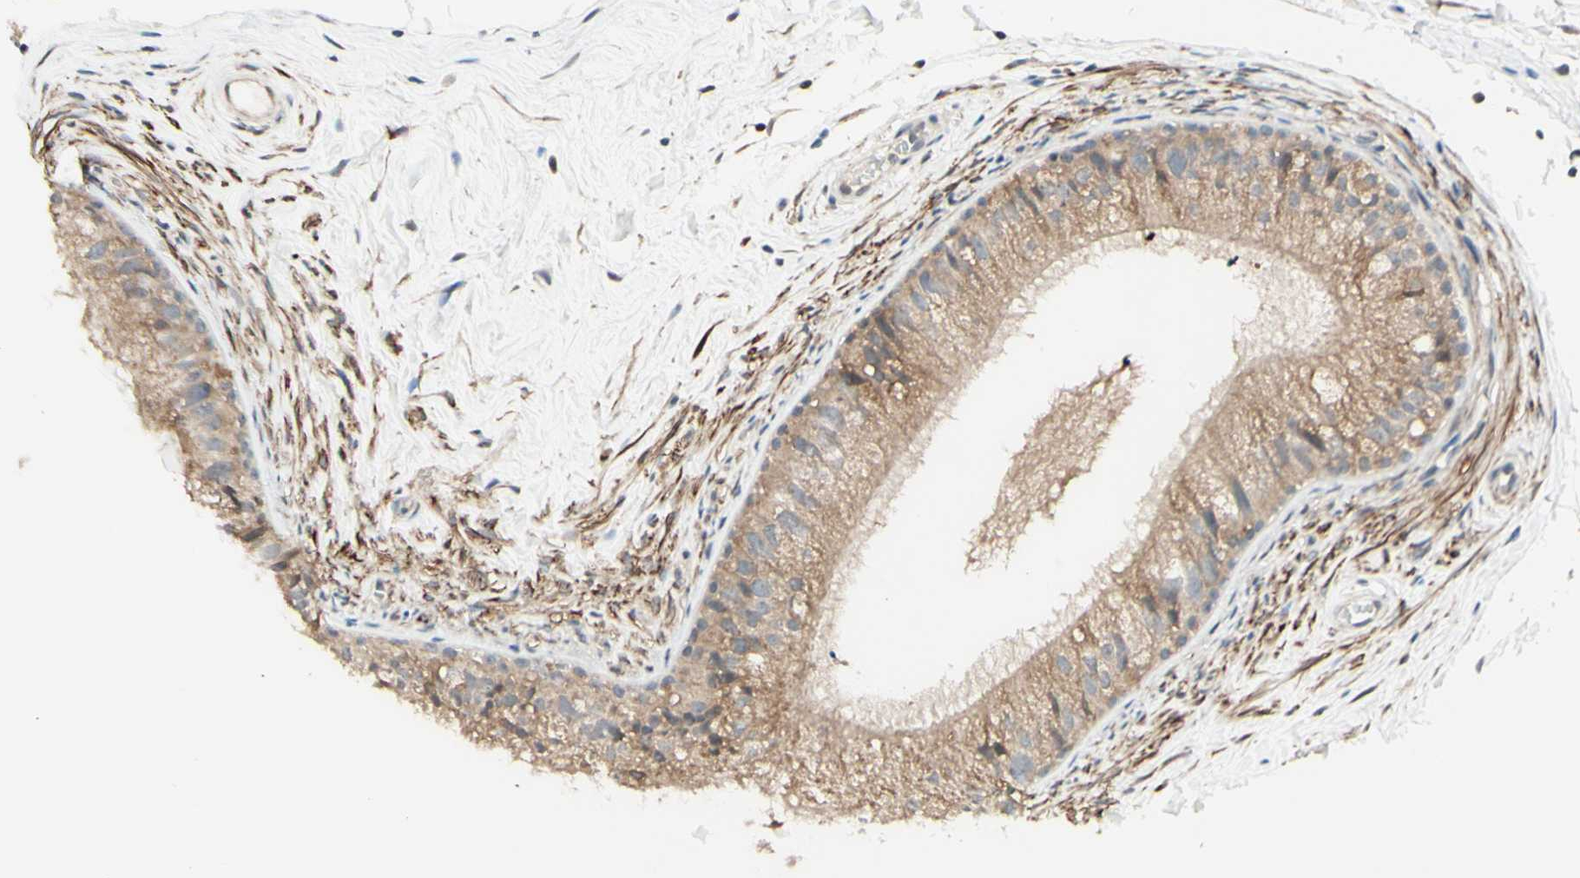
{"staining": {"intensity": "weak", "quantity": ">75%", "location": "cytoplasmic/membranous"}, "tissue": "epididymis", "cell_type": "Glandular cells", "image_type": "normal", "snomed": [{"axis": "morphology", "description": "Normal tissue, NOS"}, {"axis": "topography", "description": "Epididymis"}], "caption": "IHC of unremarkable epididymis exhibits low levels of weak cytoplasmic/membranous positivity in about >75% of glandular cells. (IHC, brightfield microscopy, high magnification).", "gene": "ZW10", "patient": {"sex": "male", "age": 56}}